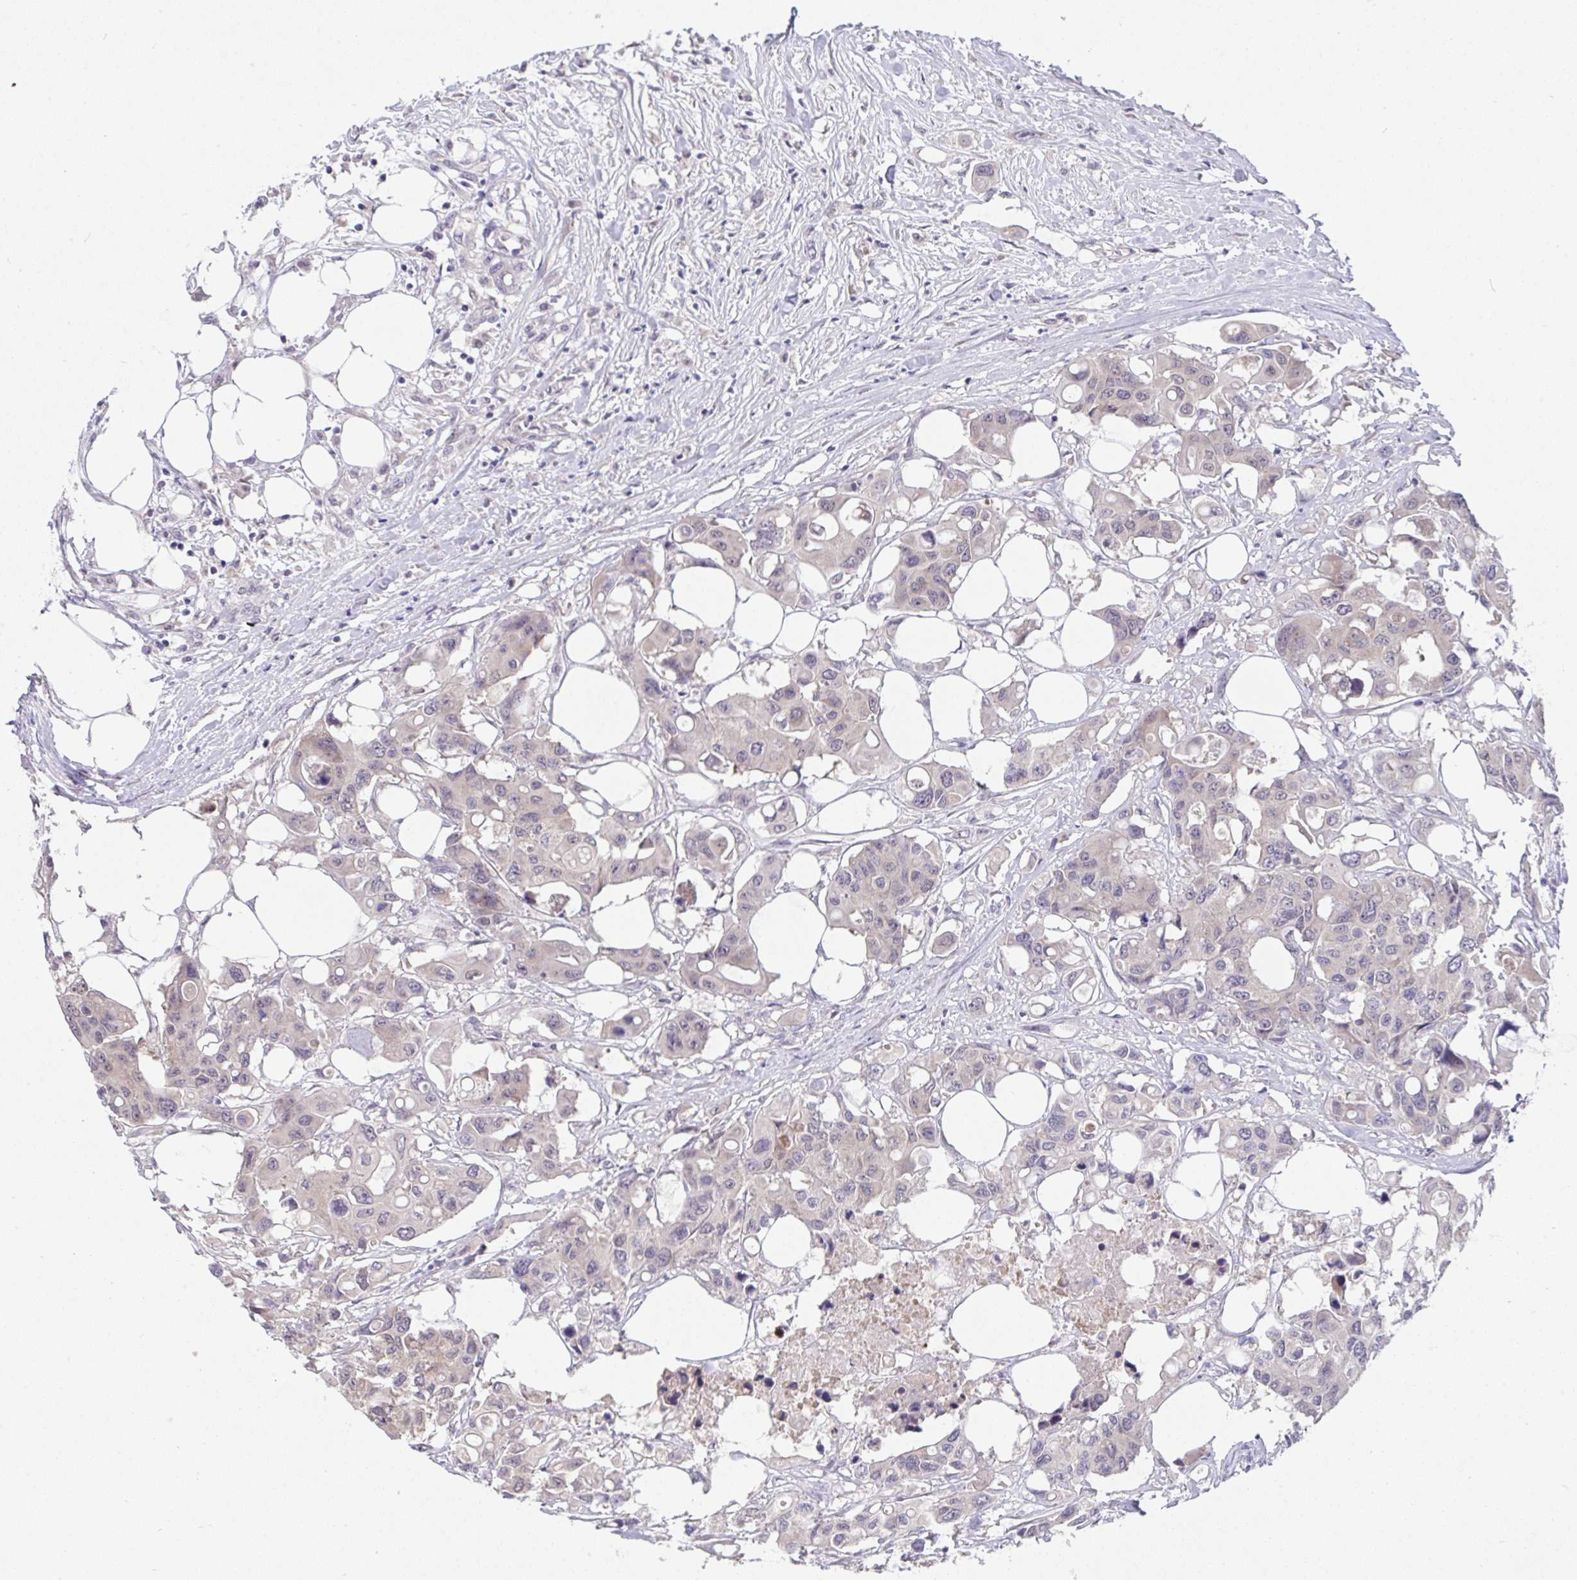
{"staining": {"intensity": "negative", "quantity": "none", "location": "none"}, "tissue": "colorectal cancer", "cell_type": "Tumor cells", "image_type": "cancer", "snomed": [{"axis": "morphology", "description": "Adenocarcinoma, NOS"}, {"axis": "topography", "description": "Colon"}], "caption": "Image shows no significant protein positivity in tumor cells of colorectal cancer.", "gene": "TMEM41A", "patient": {"sex": "male", "age": 77}}